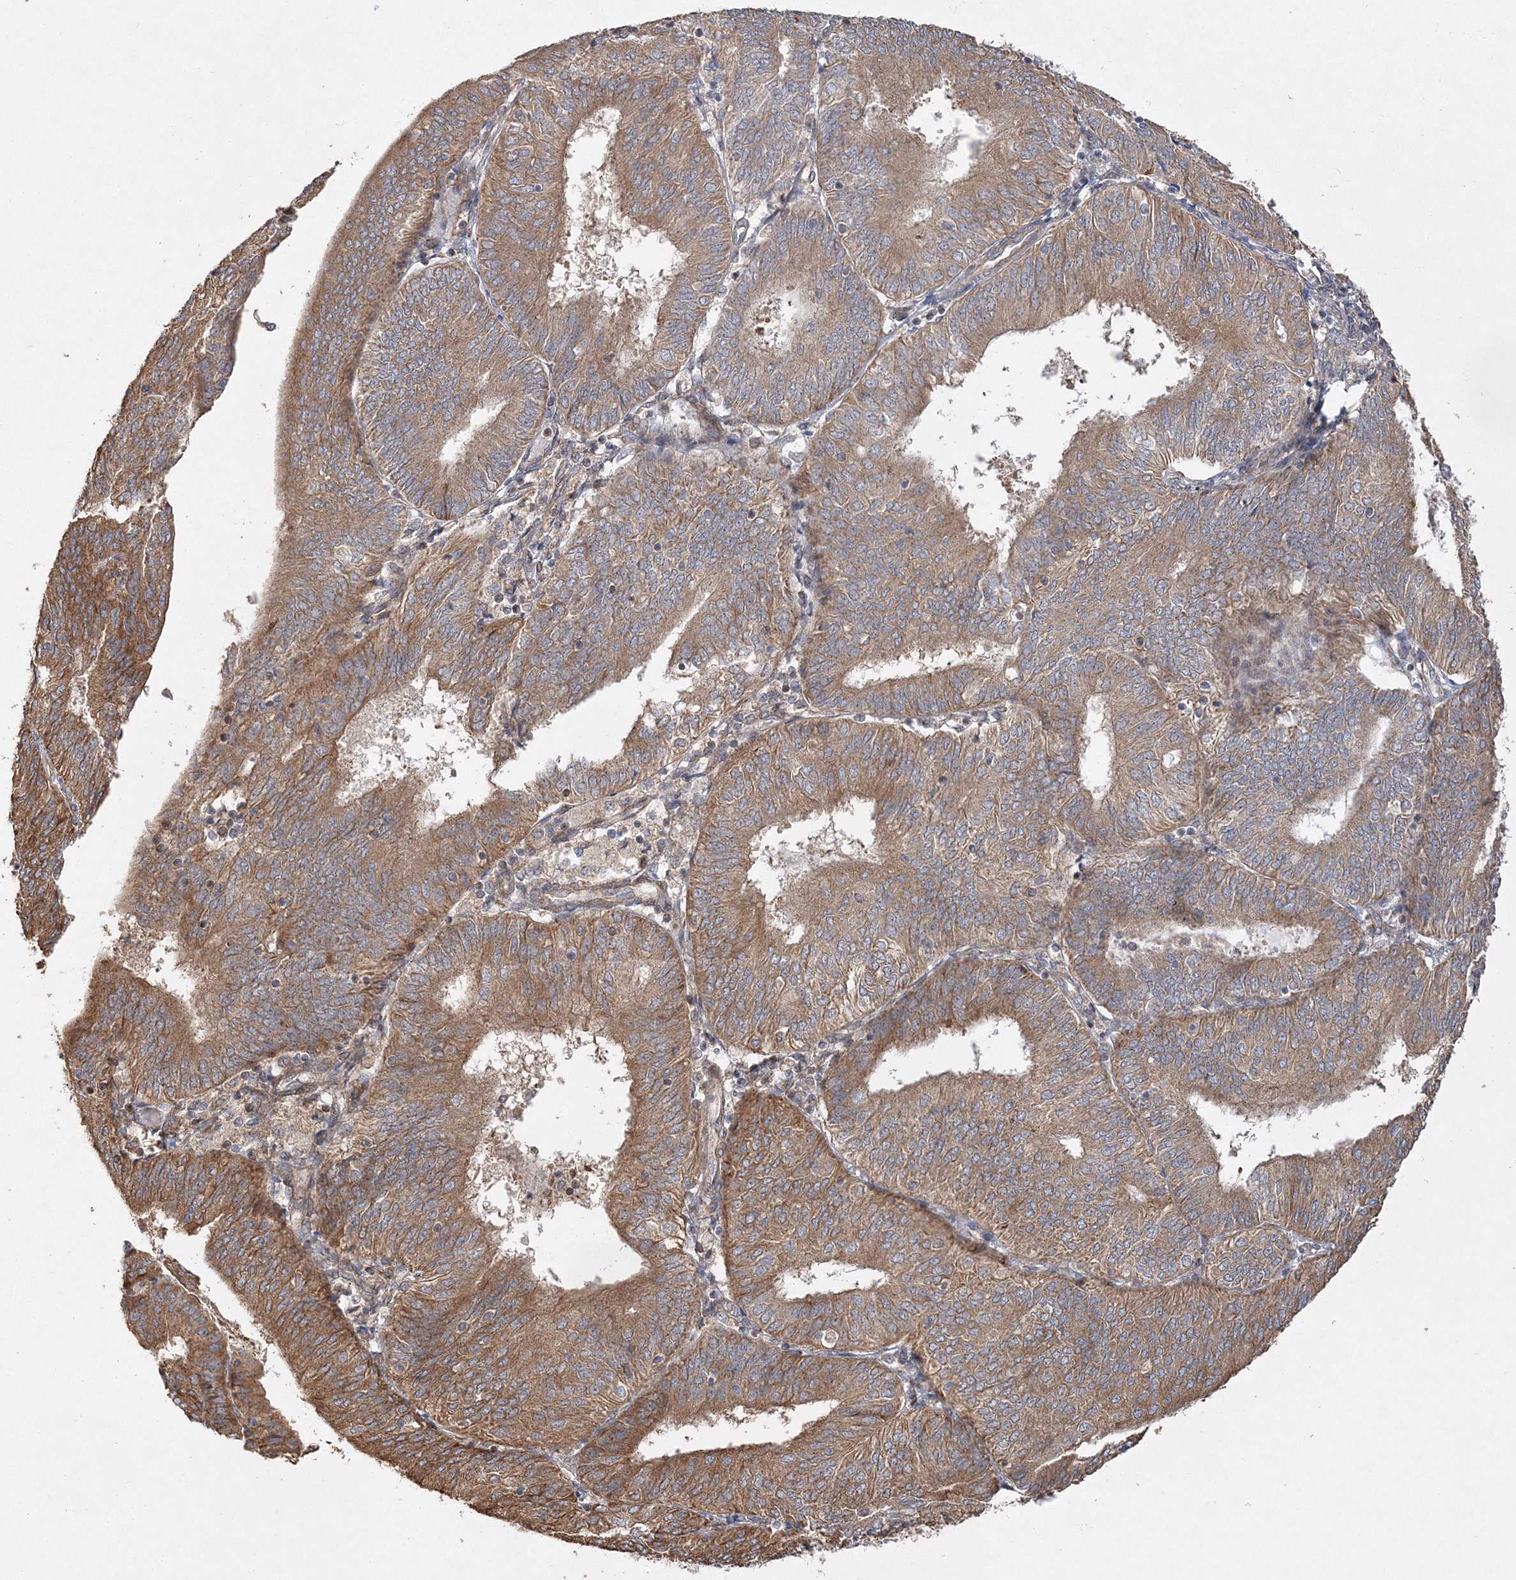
{"staining": {"intensity": "moderate", "quantity": ">75%", "location": "cytoplasmic/membranous"}, "tissue": "endometrial cancer", "cell_type": "Tumor cells", "image_type": "cancer", "snomed": [{"axis": "morphology", "description": "Adenocarcinoma, NOS"}, {"axis": "topography", "description": "Endometrium"}], "caption": "The photomicrograph demonstrates staining of endometrial cancer, revealing moderate cytoplasmic/membranous protein positivity (brown color) within tumor cells.", "gene": "ZFYVE16", "patient": {"sex": "female", "age": 58}}